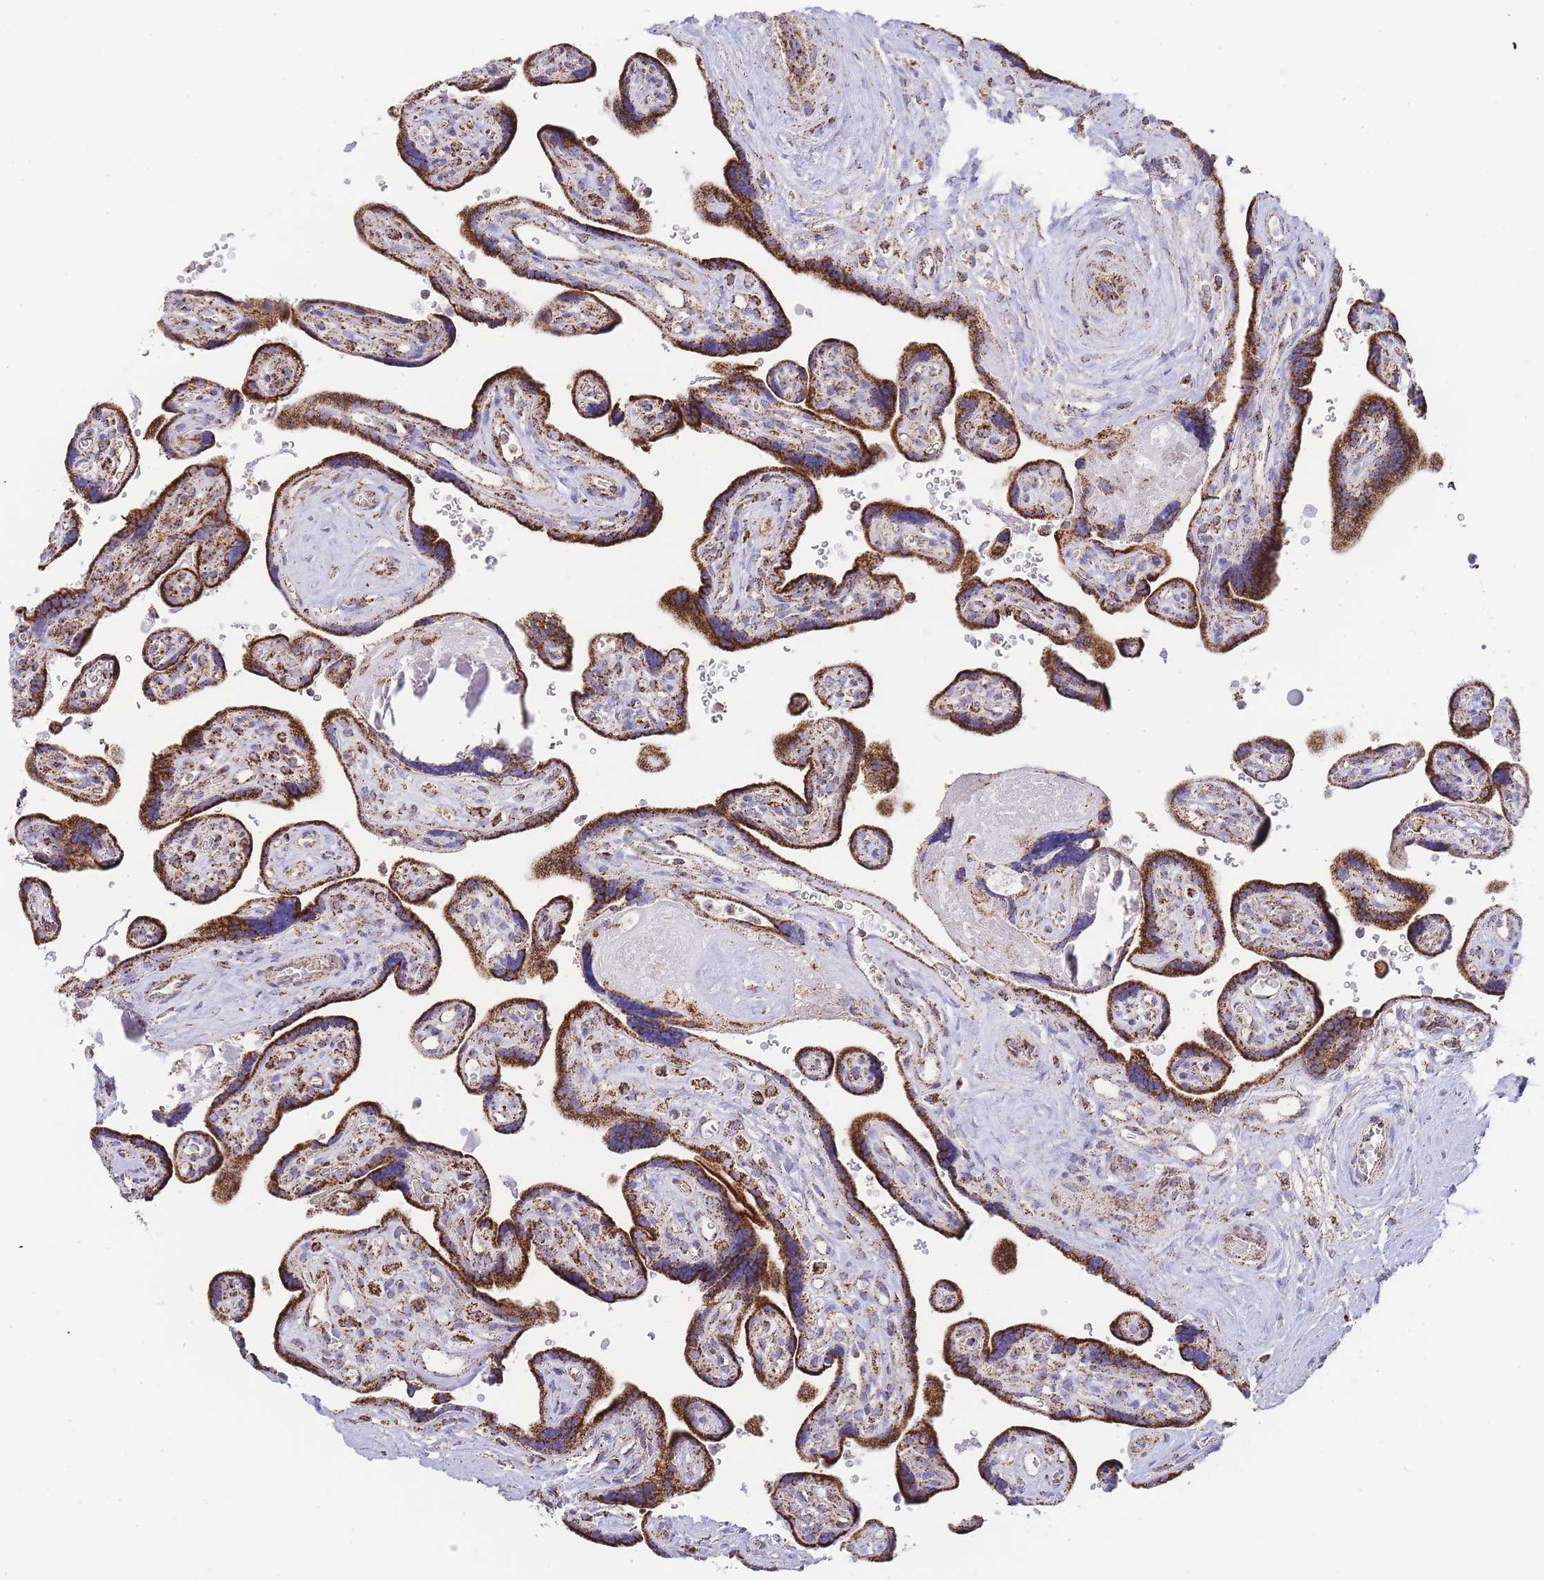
{"staining": {"intensity": "strong", "quantity": ">75%", "location": "cytoplasmic/membranous"}, "tissue": "placenta", "cell_type": "Trophoblastic cells", "image_type": "normal", "snomed": [{"axis": "morphology", "description": "Normal tissue, NOS"}, {"axis": "topography", "description": "Placenta"}], "caption": "High-magnification brightfield microscopy of unremarkable placenta stained with DAB (brown) and counterstained with hematoxylin (blue). trophoblastic cells exhibit strong cytoplasmic/membranous positivity is appreciated in approximately>75% of cells.", "gene": "GSTM1", "patient": {"sex": "female", "age": 39}}